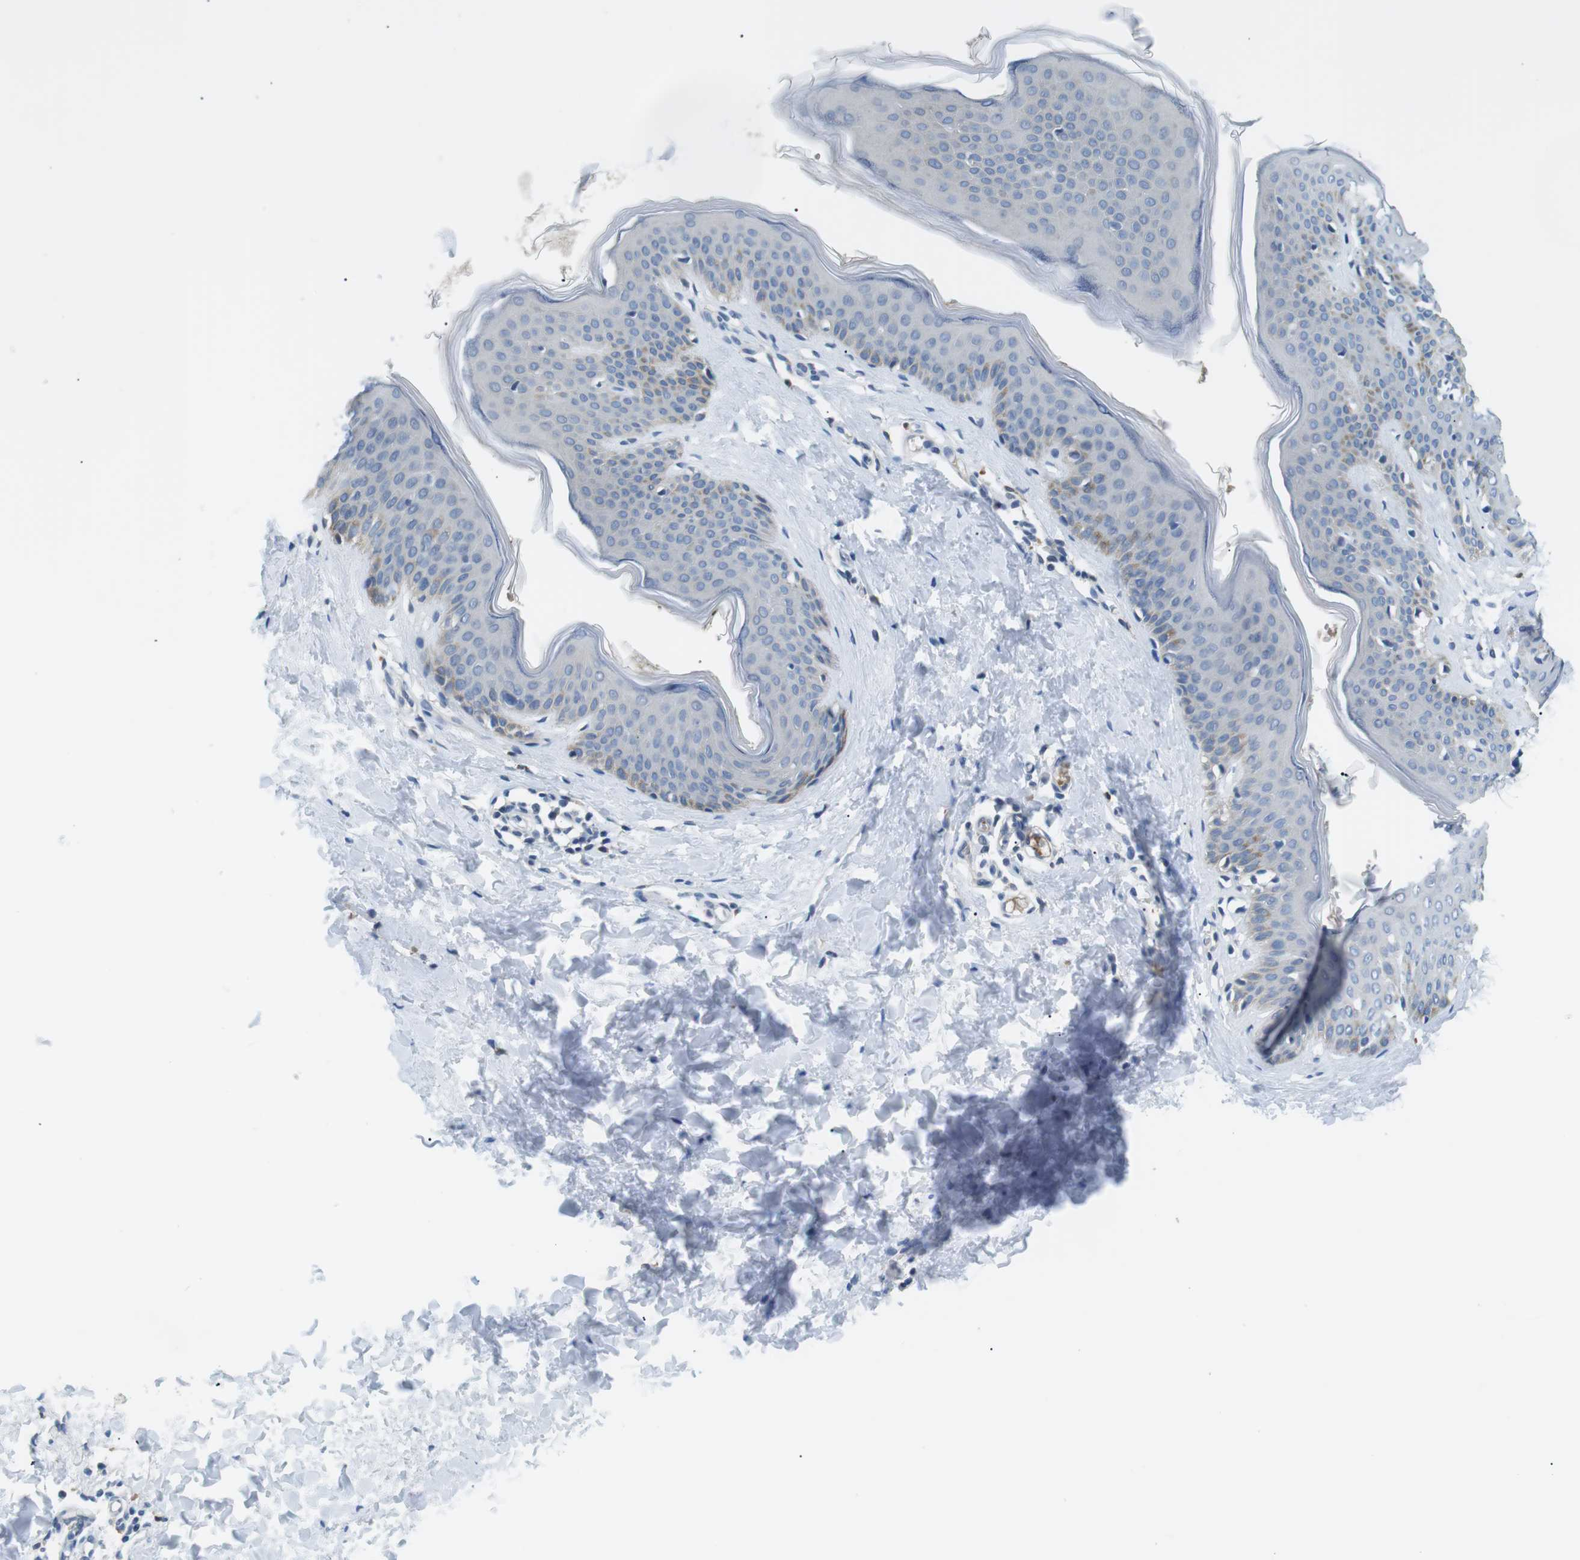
{"staining": {"intensity": "negative", "quantity": "none", "location": "none"}, "tissue": "skin", "cell_type": "Fibroblasts", "image_type": "normal", "snomed": [{"axis": "morphology", "description": "Normal tissue, NOS"}, {"axis": "topography", "description": "Skin"}], "caption": "Immunohistochemistry (IHC) micrograph of normal skin: skin stained with DAB (3,3'-diaminobenzidine) displays no significant protein positivity in fibroblasts.", "gene": "WSCD1", "patient": {"sex": "female", "age": 17}}